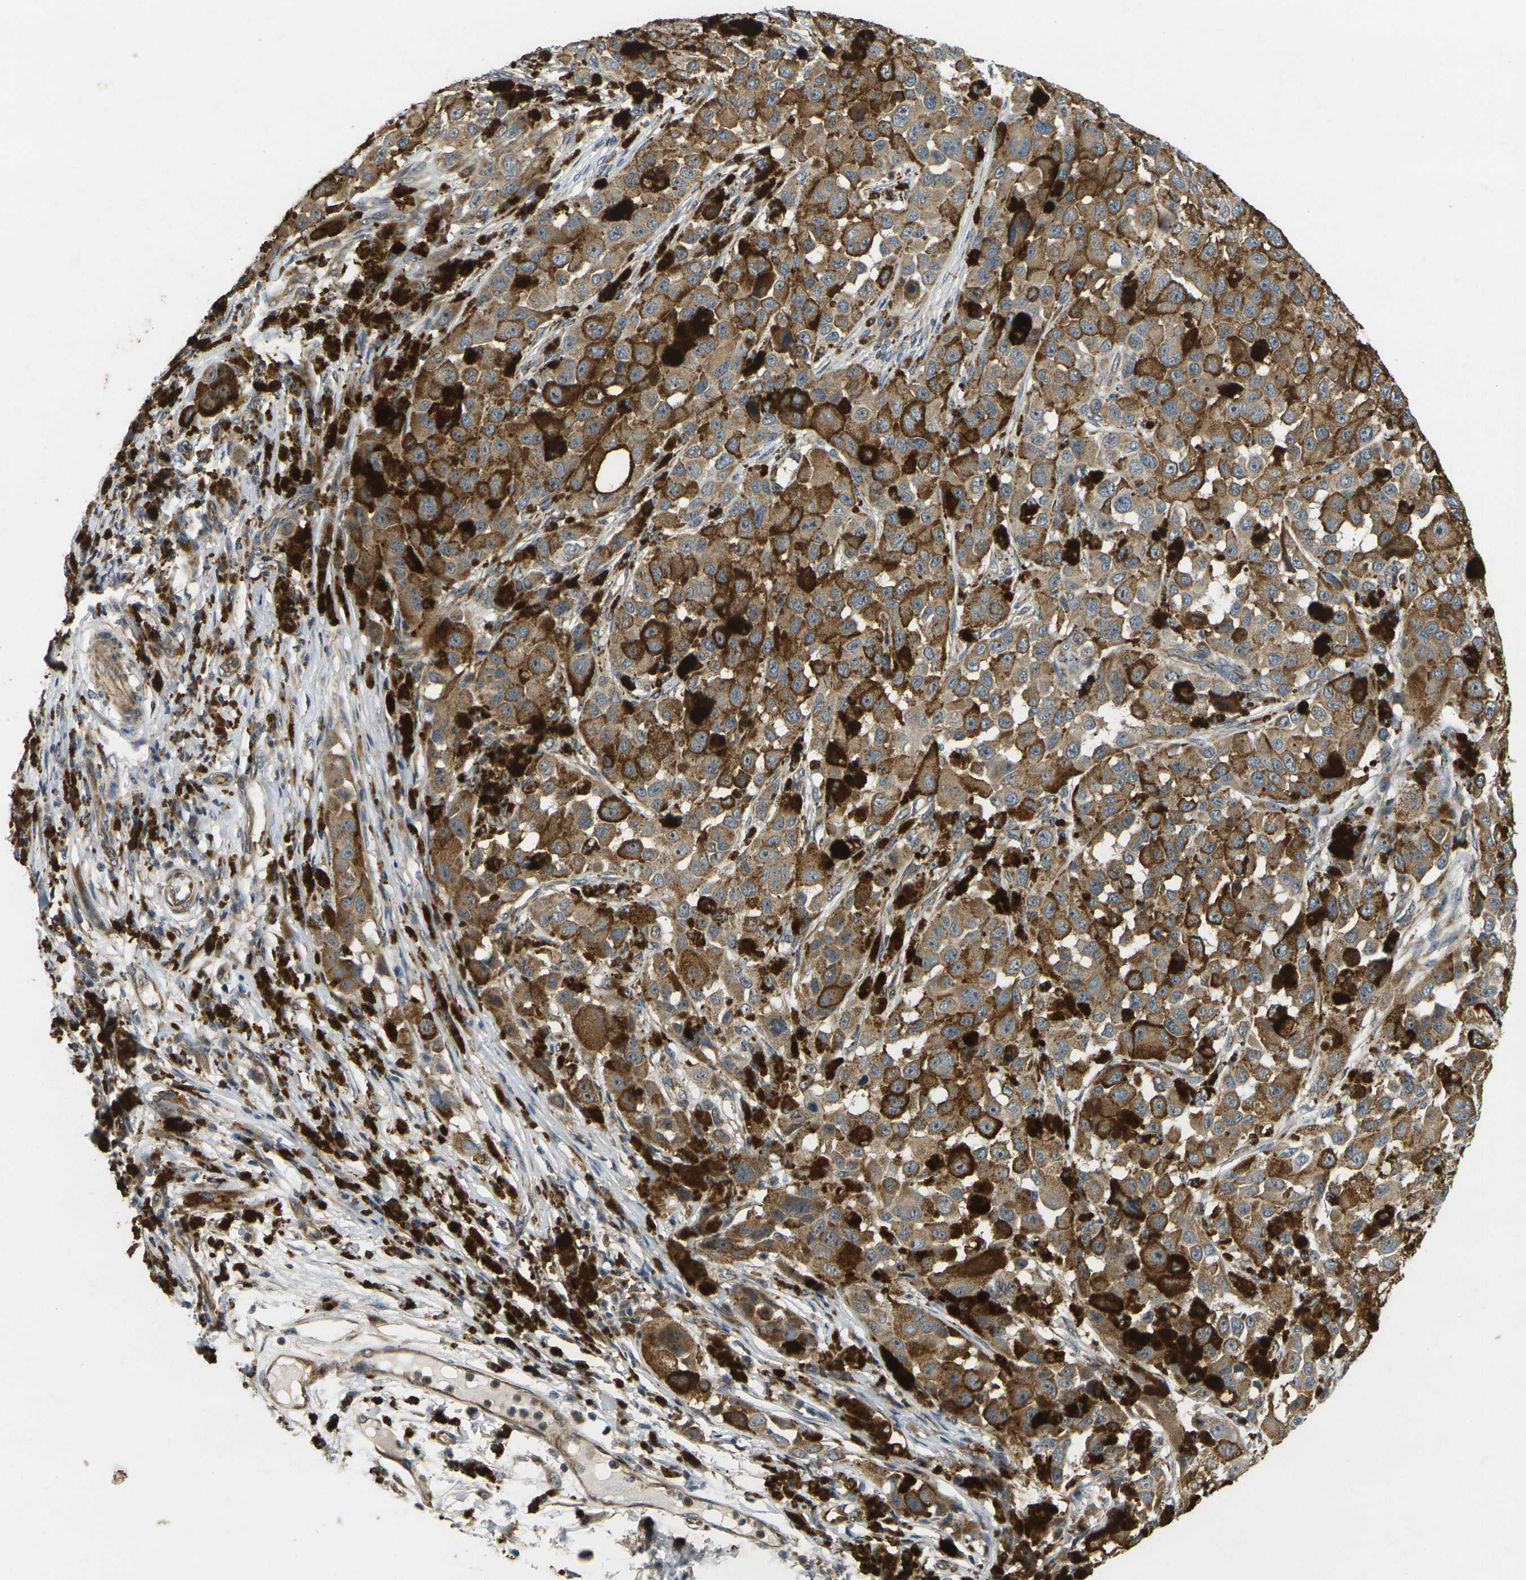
{"staining": {"intensity": "moderate", "quantity": ">75%", "location": "cytoplasmic/membranous"}, "tissue": "melanoma", "cell_type": "Tumor cells", "image_type": "cancer", "snomed": [{"axis": "morphology", "description": "Malignant melanoma, NOS"}, {"axis": "topography", "description": "Skin"}], "caption": "Immunohistochemistry staining of malignant melanoma, which reveals medium levels of moderate cytoplasmic/membranous staining in approximately >75% of tumor cells indicating moderate cytoplasmic/membranous protein positivity. The staining was performed using DAB (brown) for protein detection and nuclei were counterstained in hematoxylin (blue).", "gene": "MINAR2", "patient": {"sex": "female", "age": 46}}